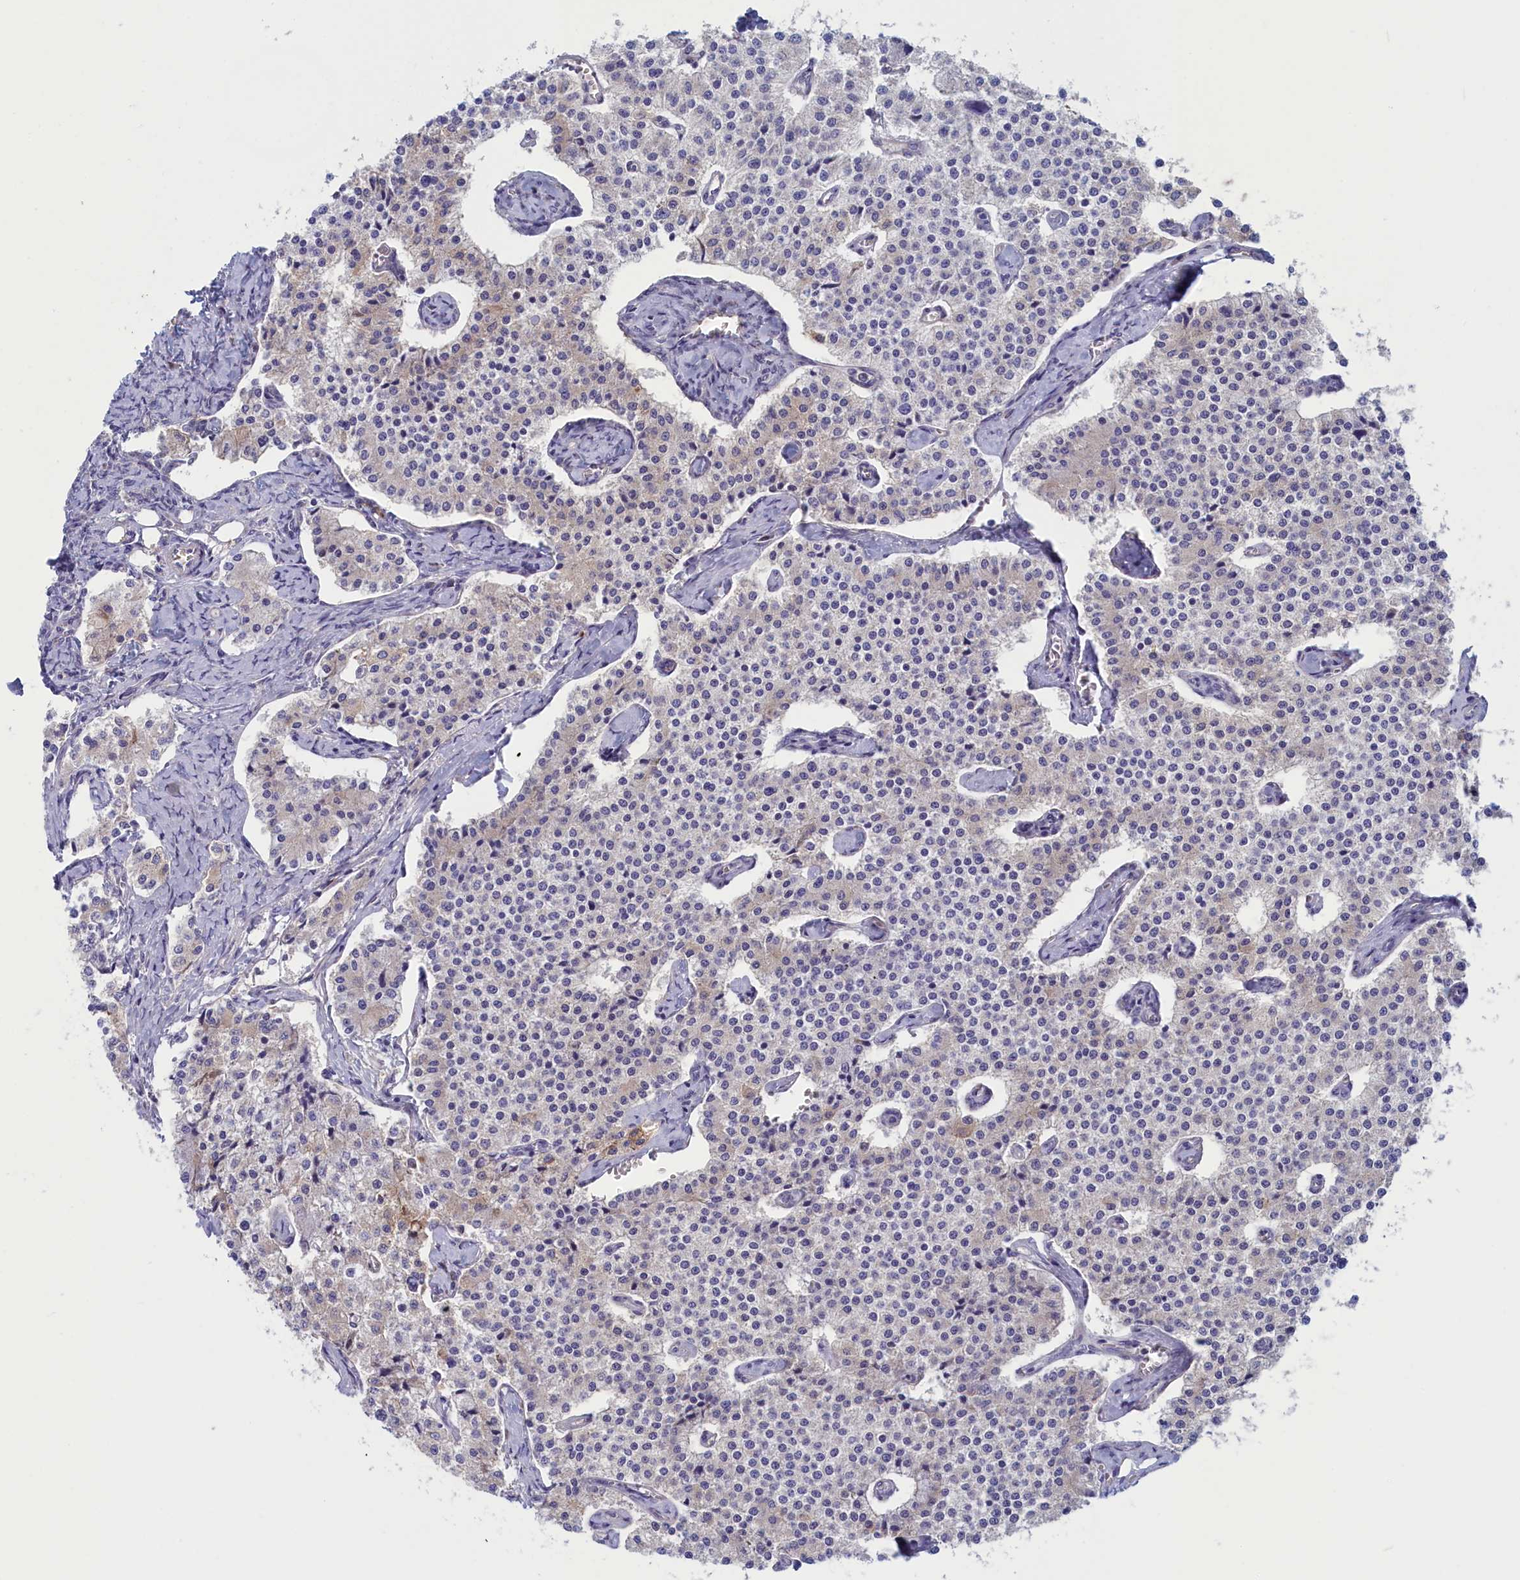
{"staining": {"intensity": "negative", "quantity": "none", "location": "none"}, "tissue": "carcinoid", "cell_type": "Tumor cells", "image_type": "cancer", "snomed": [{"axis": "morphology", "description": "Carcinoid, malignant, NOS"}, {"axis": "topography", "description": "Colon"}], "caption": "DAB (3,3'-diaminobenzidine) immunohistochemical staining of human carcinoid (malignant) demonstrates no significant positivity in tumor cells.", "gene": "SYNDIG1L", "patient": {"sex": "female", "age": 52}}